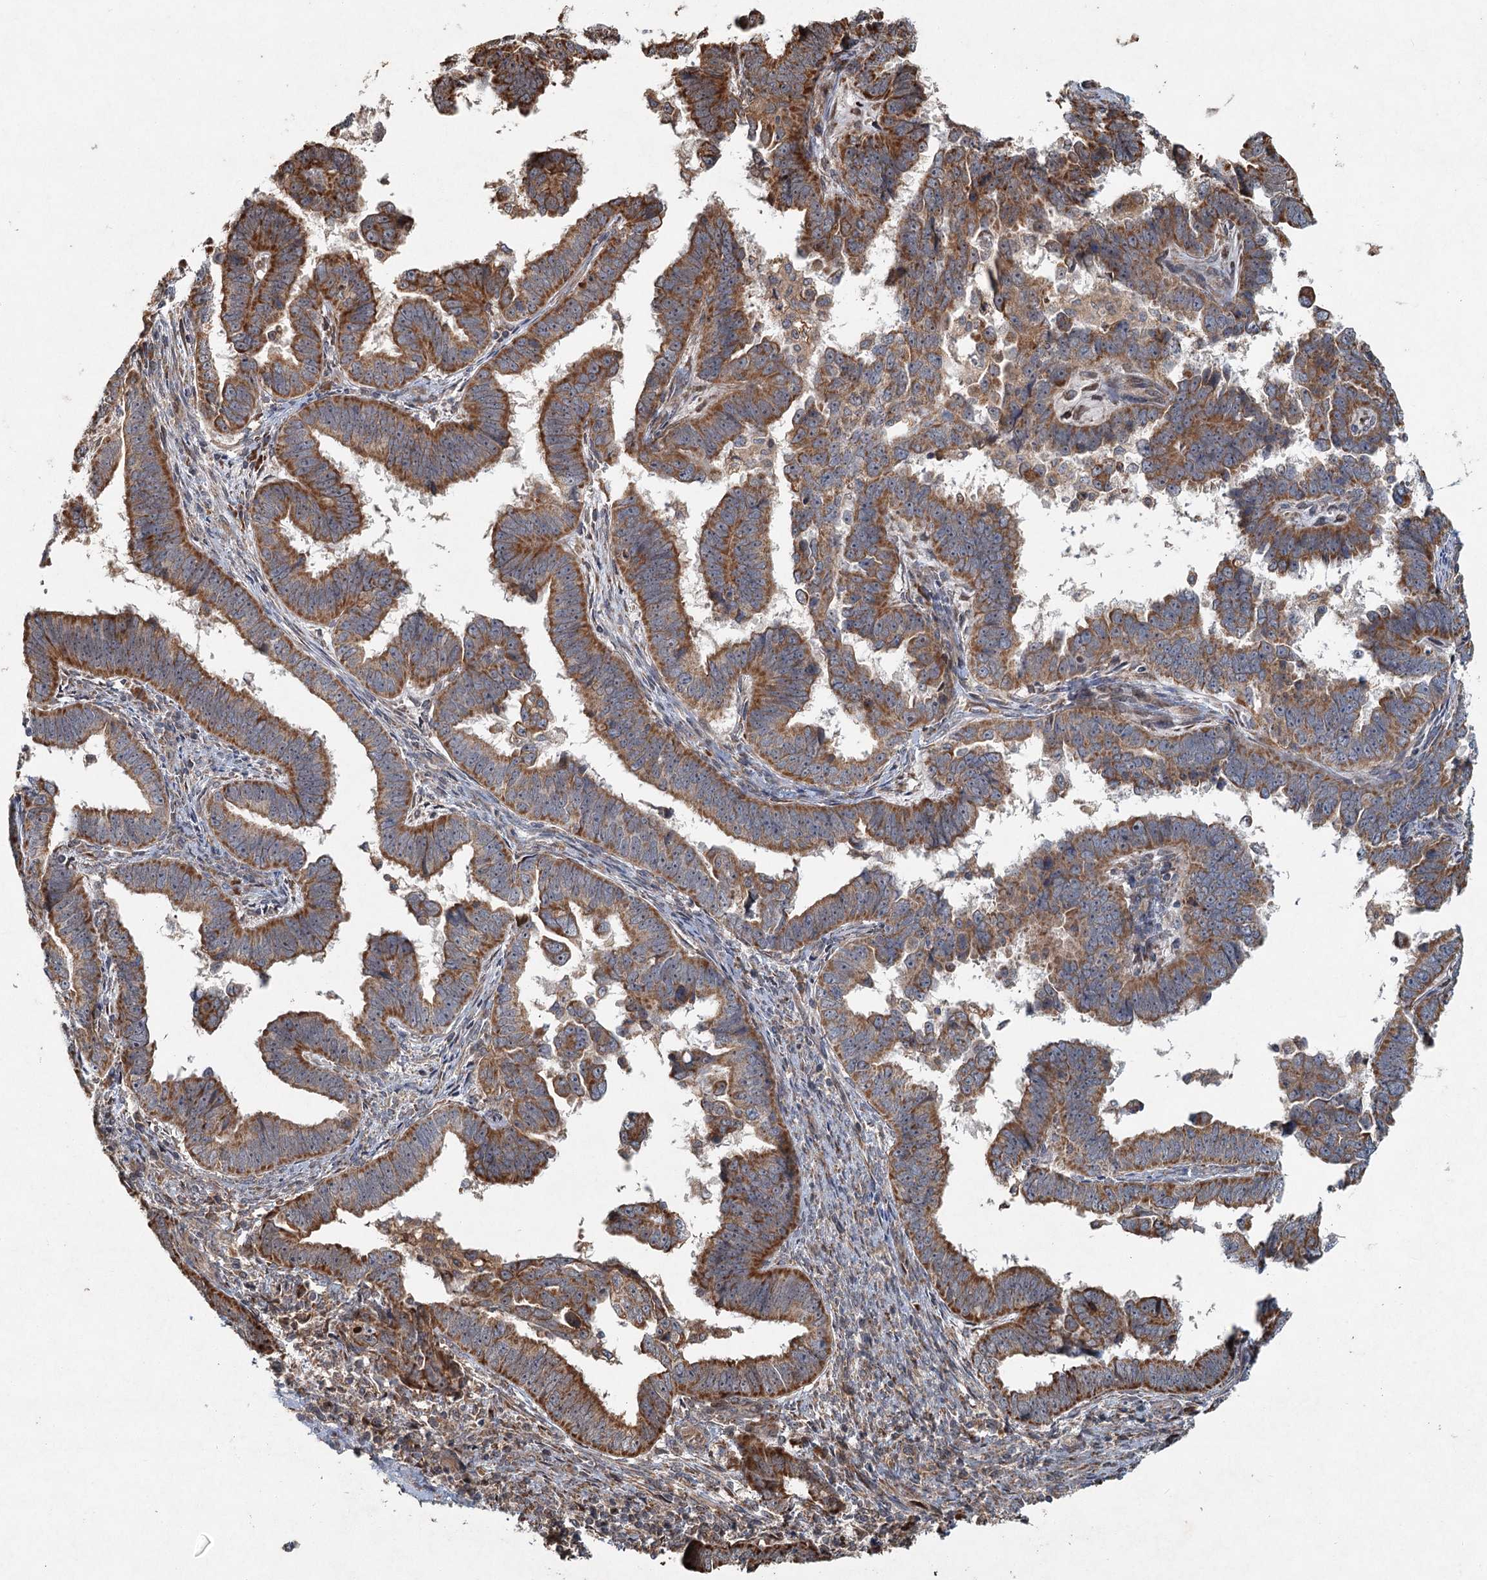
{"staining": {"intensity": "moderate", "quantity": ">75%", "location": "cytoplasmic/membranous"}, "tissue": "endometrial cancer", "cell_type": "Tumor cells", "image_type": "cancer", "snomed": [{"axis": "morphology", "description": "Adenocarcinoma, NOS"}, {"axis": "topography", "description": "Endometrium"}], "caption": "This image shows endometrial cancer (adenocarcinoma) stained with immunohistochemistry (IHC) to label a protein in brown. The cytoplasmic/membranous of tumor cells show moderate positivity for the protein. Nuclei are counter-stained blue.", "gene": "SRPX2", "patient": {"sex": "female", "age": 75}}